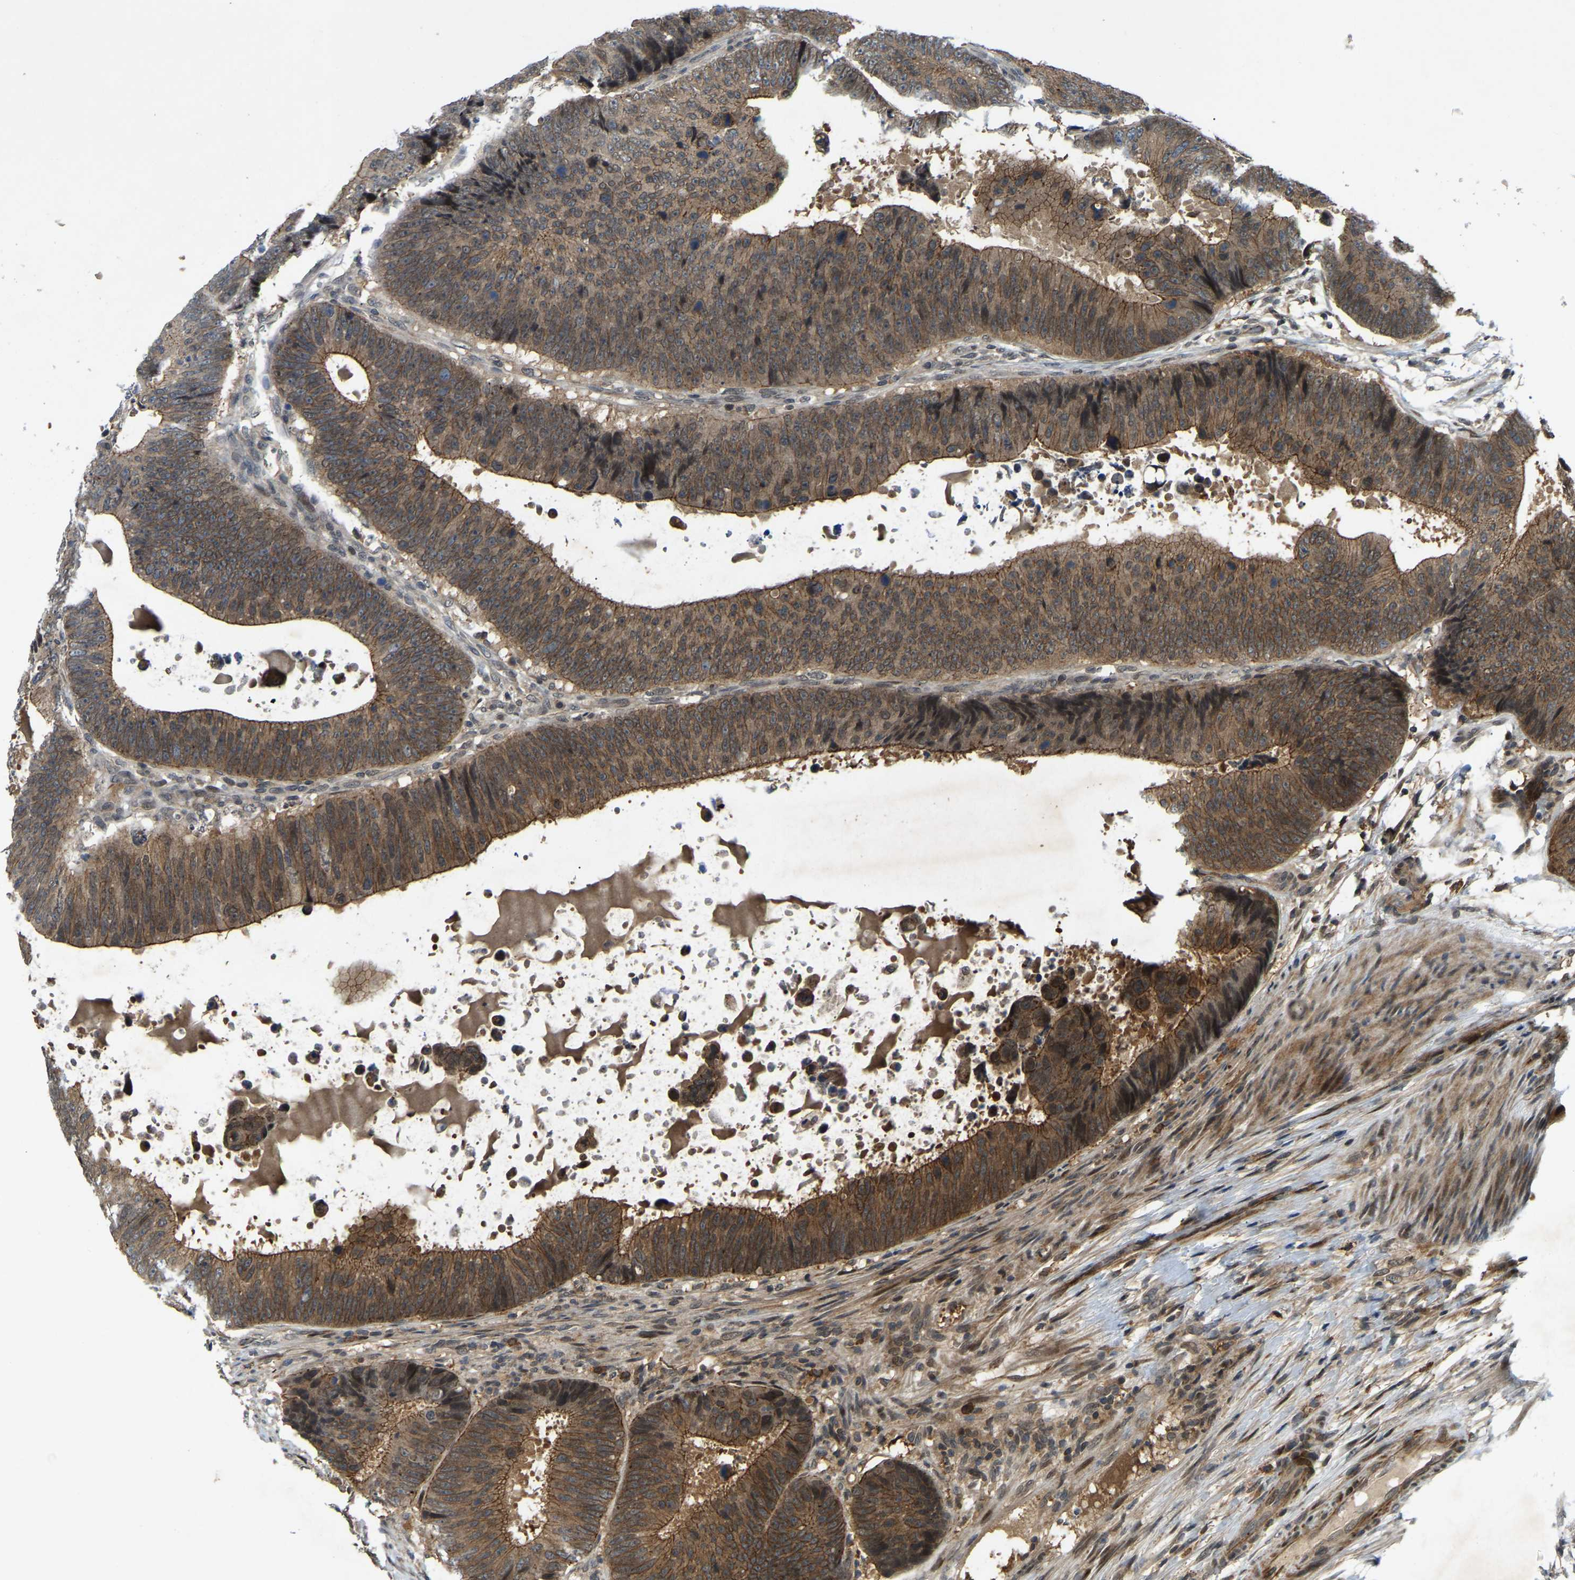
{"staining": {"intensity": "moderate", "quantity": ">75%", "location": "cytoplasmic/membranous,nuclear"}, "tissue": "colorectal cancer", "cell_type": "Tumor cells", "image_type": "cancer", "snomed": [{"axis": "morphology", "description": "Adenocarcinoma, NOS"}, {"axis": "topography", "description": "Colon"}], "caption": "A brown stain highlights moderate cytoplasmic/membranous and nuclear expression of a protein in human adenocarcinoma (colorectal) tumor cells.", "gene": "KIAA1549", "patient": {"sex": "male", "age": 56}}